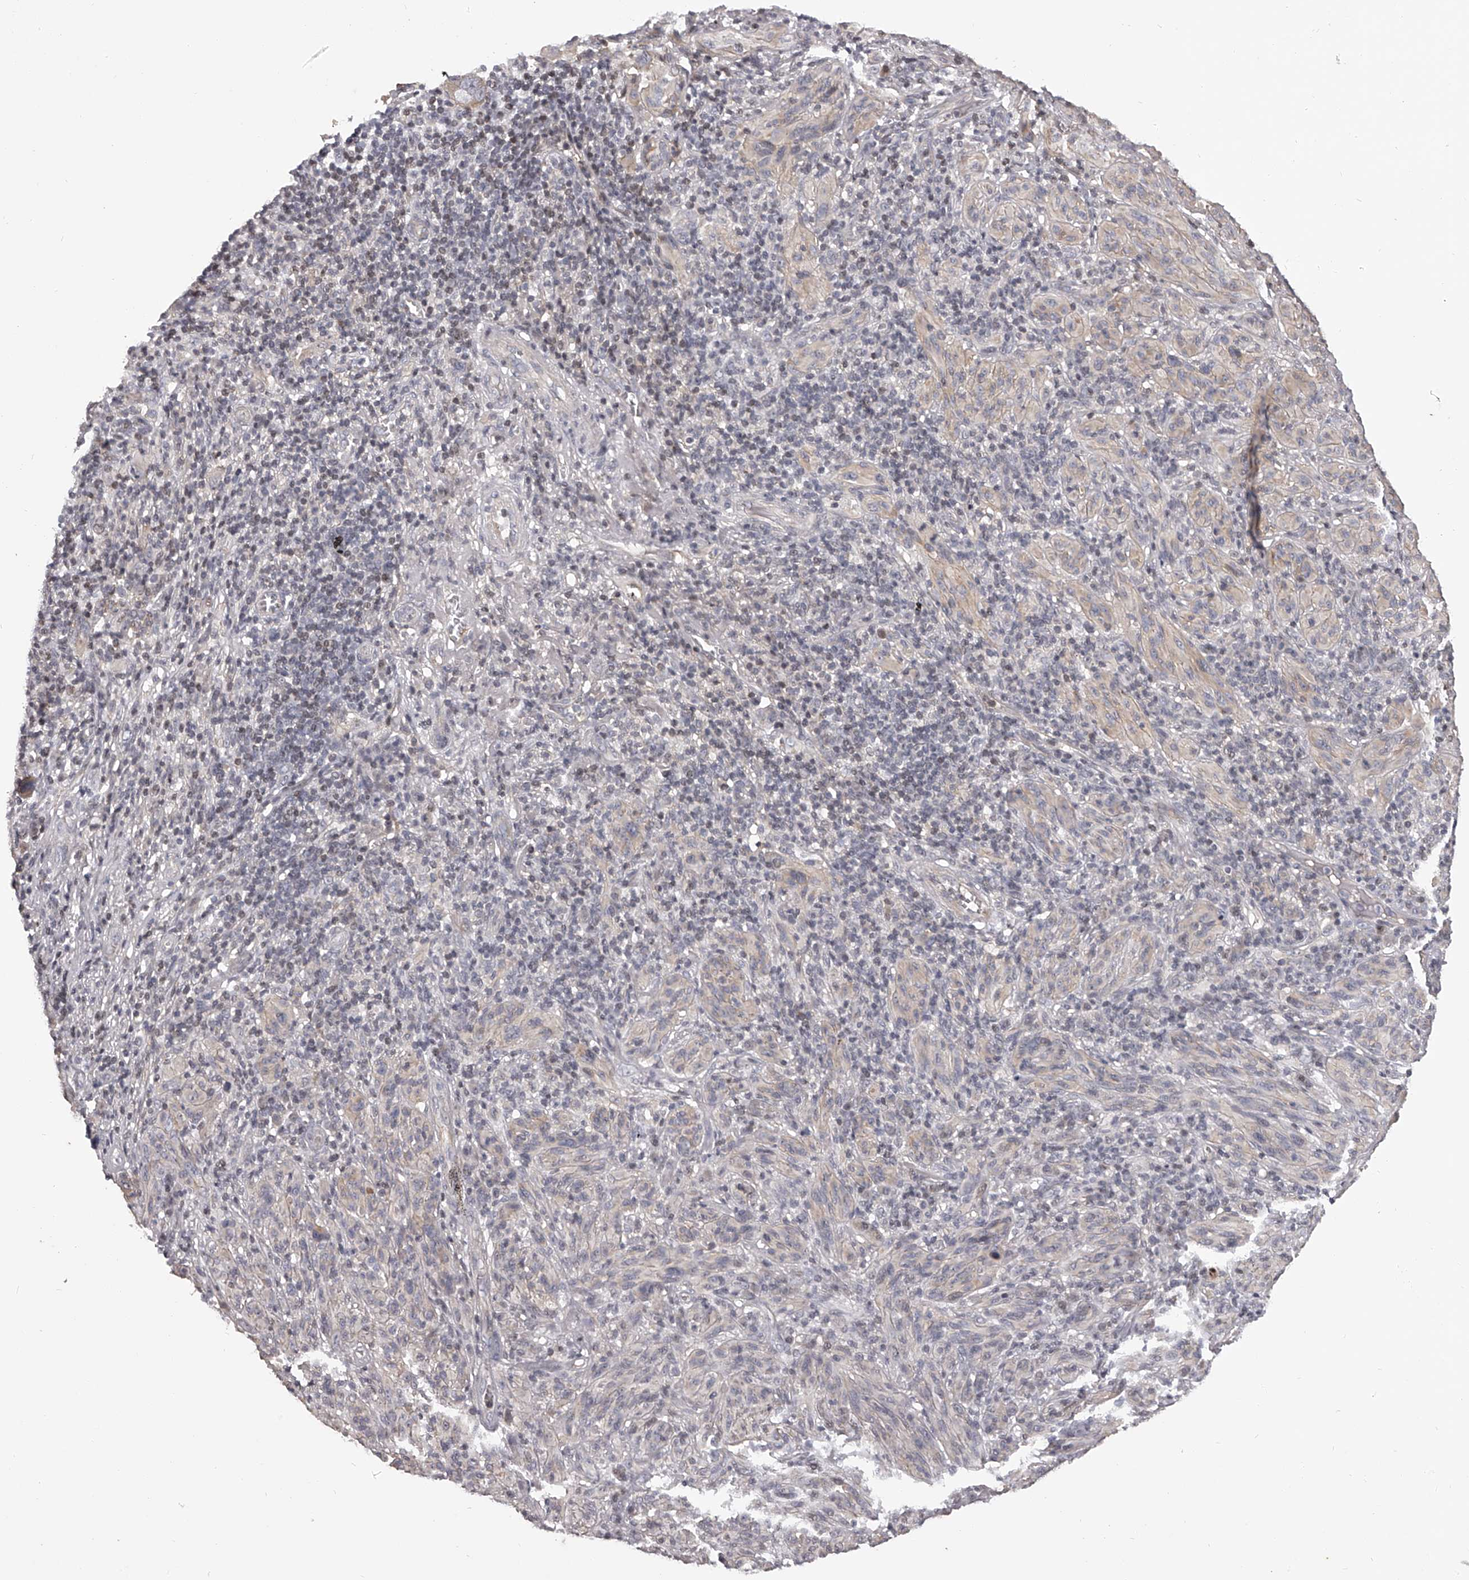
{"staining": {"intensity": "negative", "quantity": "none", "location": "none"}, "tissue": "melanoma", "cell_type": "Tumor cells", "image_type": "cancer", "snomed": [{"axis": "morphology", "description": "Malignant melanoma, NOS"}, {"axis": "topography", "description": "Skin of head"}], "caption": "Tumor cells are negative for protein expression in human melanoma. The staining was performed using DAB (3,3'-diaminobenzidine) to visualize the protein expression in brown, while the nuclei were stained in blue with hematoxylin (Magnification: 20x).", "gene": "PFDN2", "patient": {"sex": "male", "age": 96}}